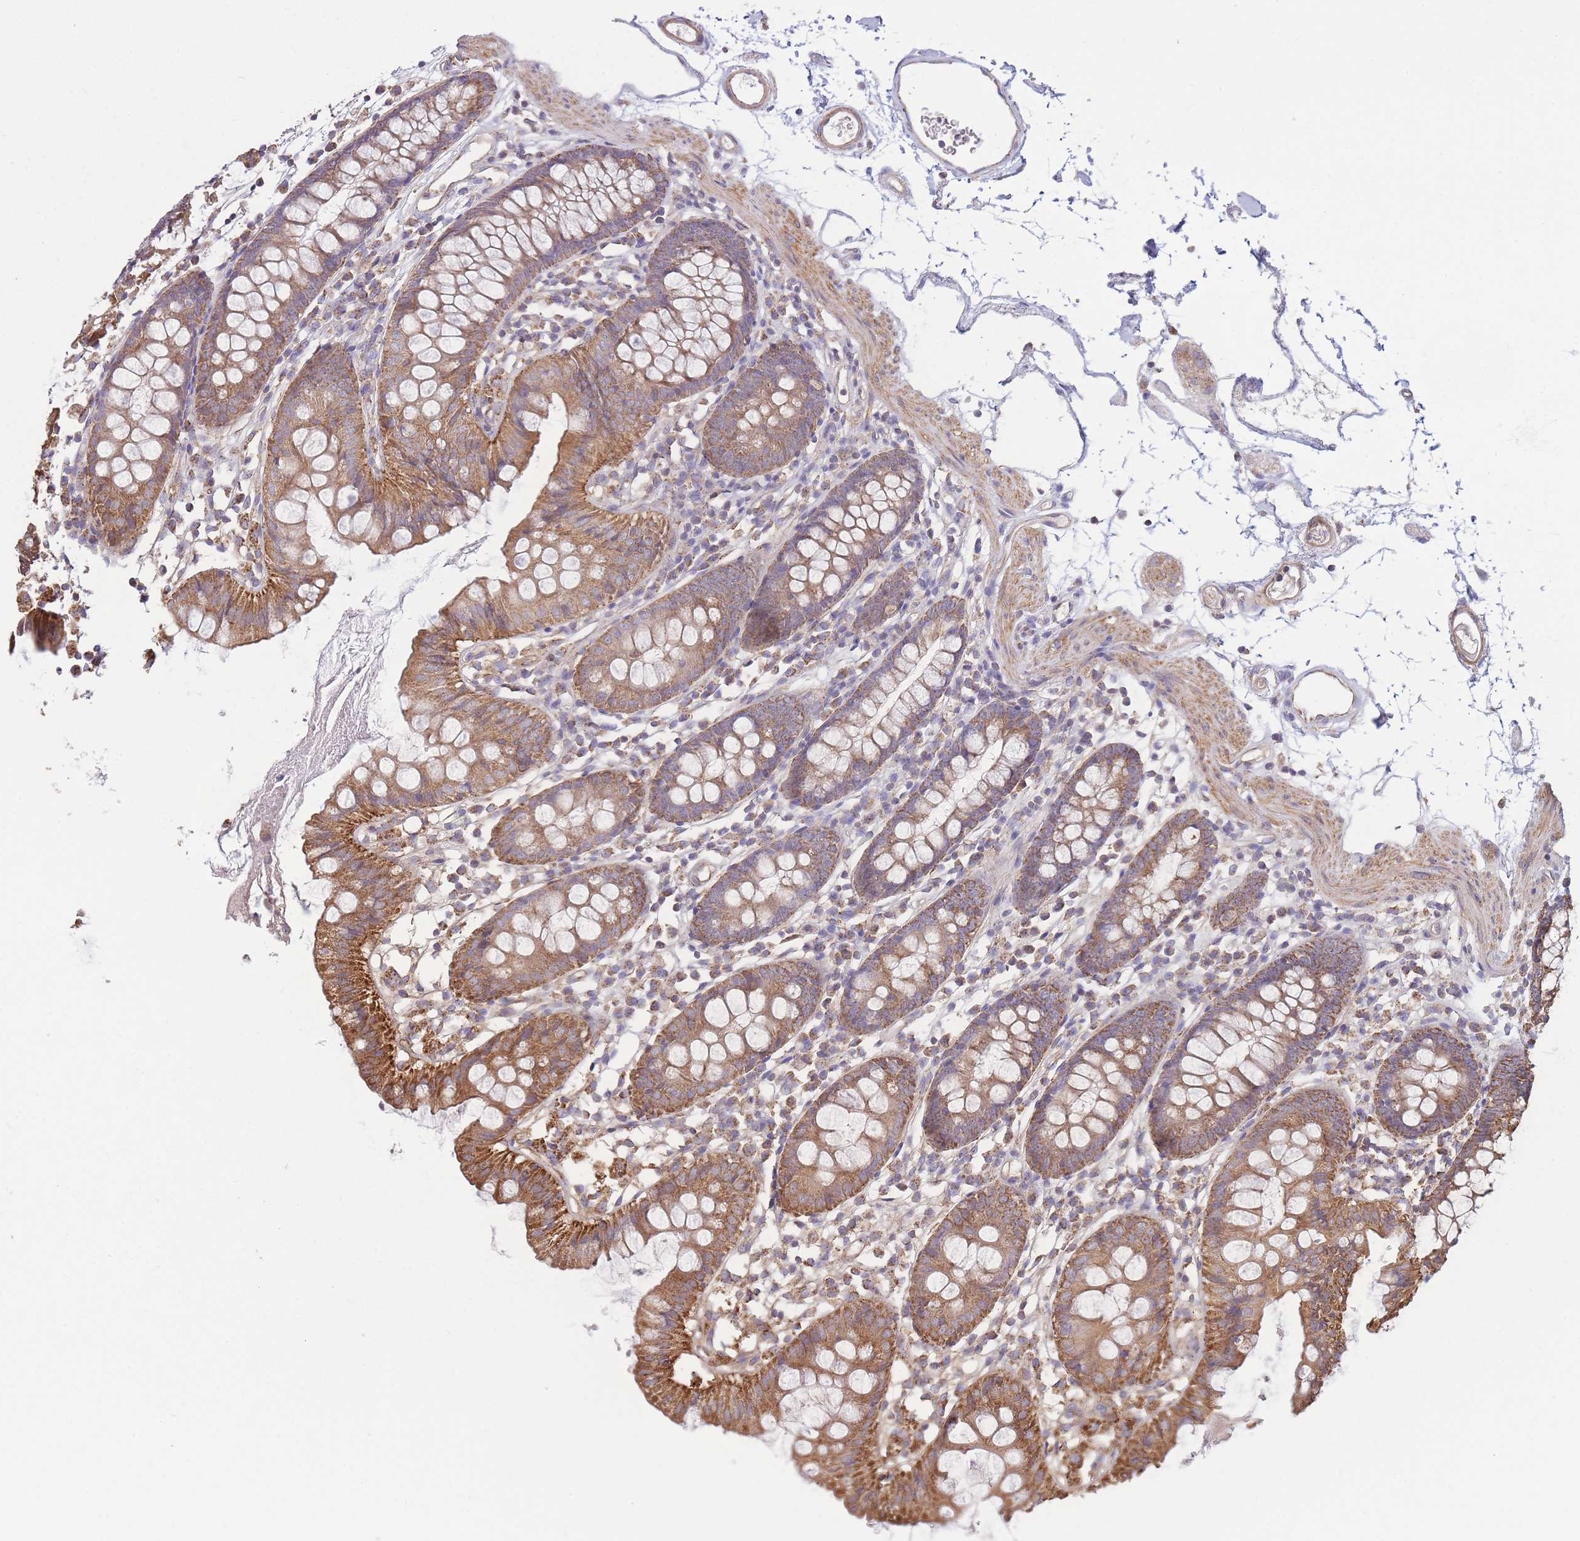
{"staining": {"intensity": "moderate", "quantity": ">75%", "location": "cytoplasmic/membranous"}, "tissue": "colon", "cell_type": "Endothelial cells", "image_type": "normal", "snomed": [{"axis": "morphology", "description": "Normal tissue, NOS"}, {"axis": "topography", "description": "Colon"}], "caption": "Immunohistochemistry staining of unremarkable colon, which shows medium levels of moderate cytoplasmic/membranous staining in approximately >75% of endothelial cells indicating moderate cytoplasmic/membranous protein staining. The staining was performed using DAB (3,3'-diaminobenzidine) (brown) for protein detection and nuclei were counterstained in hematoxylin (blue).", "gene": "KIF16B", "patient": {"sex": "female", "age": 84}}